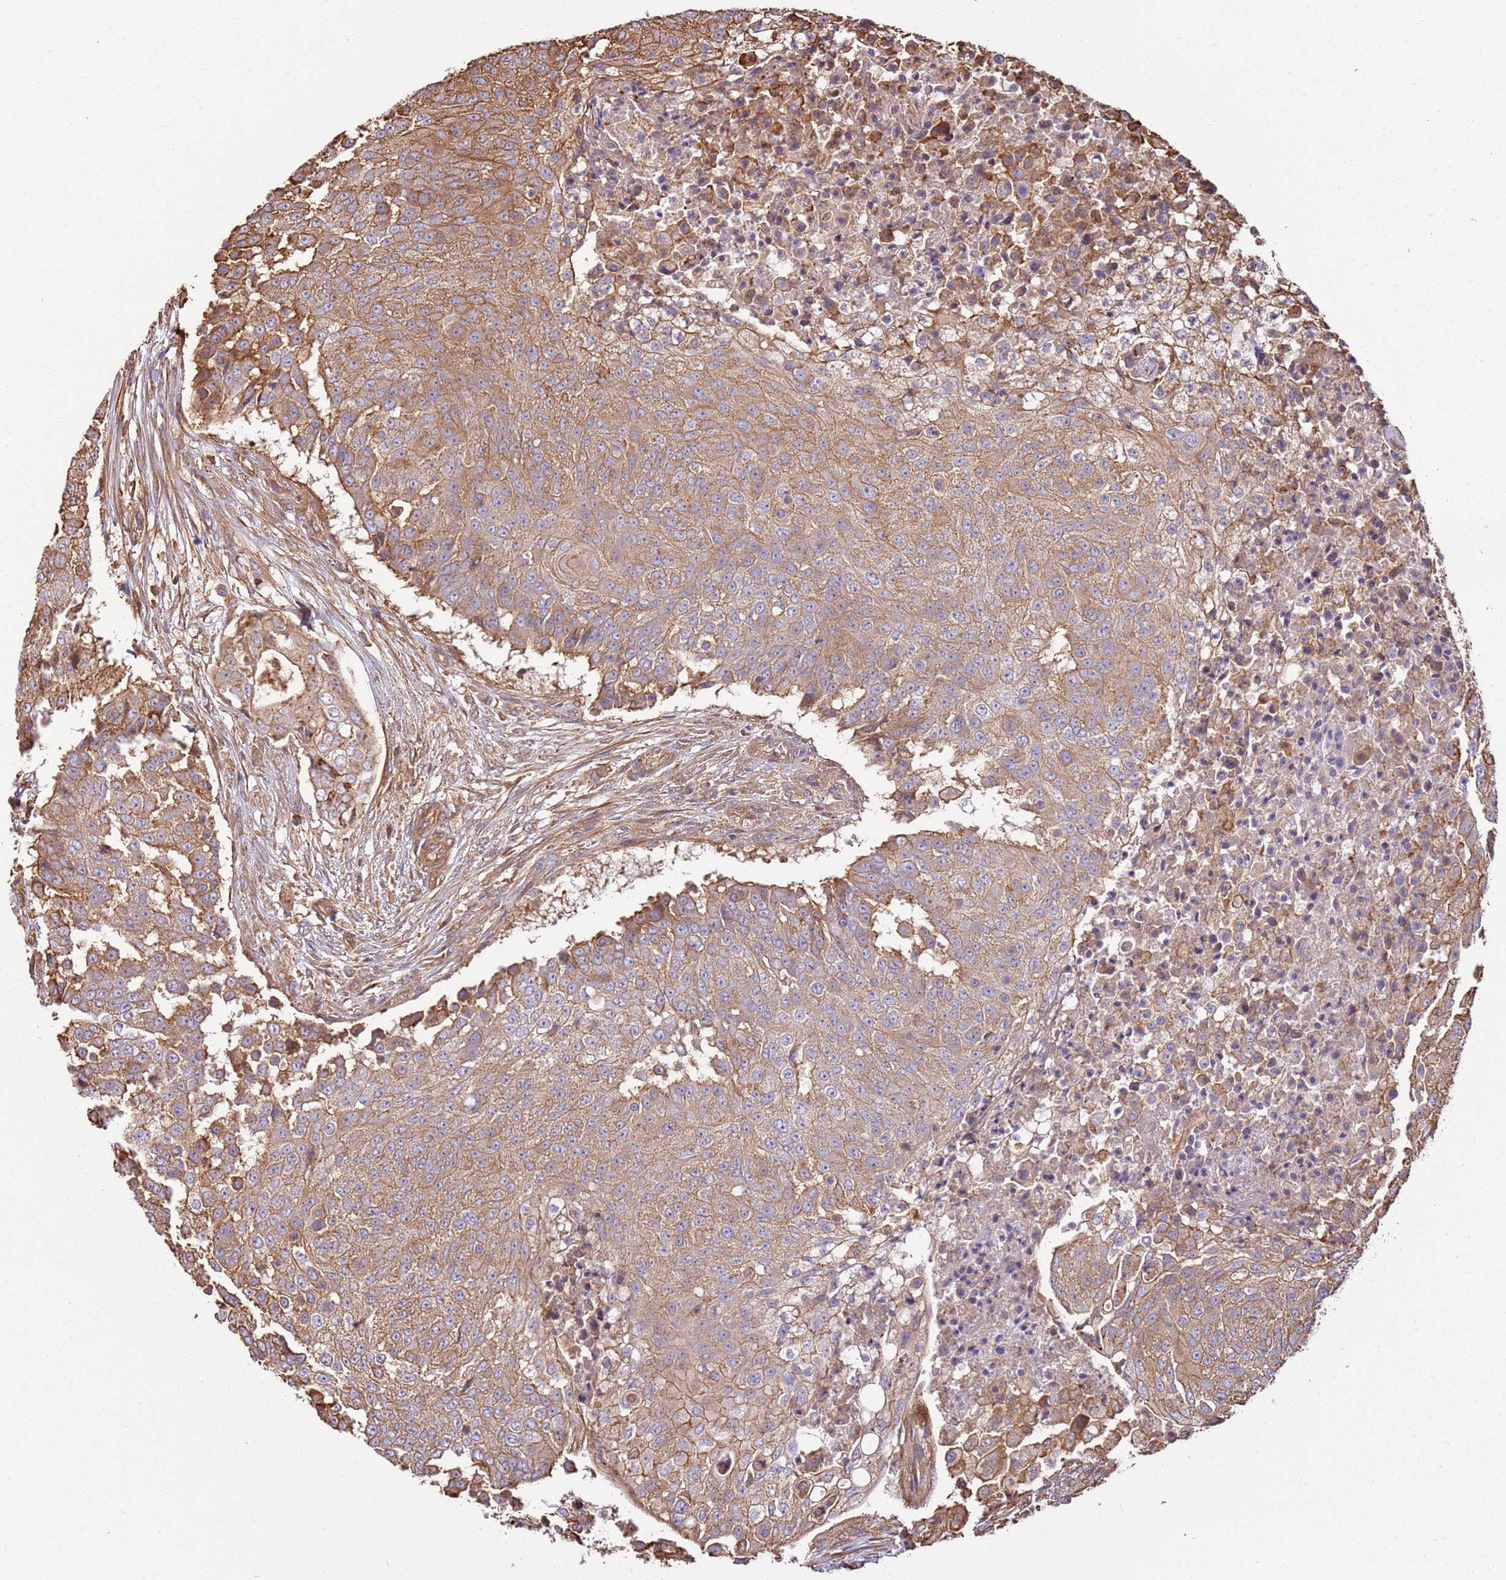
{"staining": {"intensity": "weak", "quantity": ">75%", "location": "cytoplasmic/membranous"}, "tissue": "urothelial cancer", "cell_type": "Tumor cells", "image_type": "cancer", "snomed": [{"axis": "morphology", "description": "Urothelial carcinoma, High grade"}, {"axis": "topography", "description": "Urinary bladder"}], "caption": "IHC of human urothelial carcinoma (high-grade) demonstrates low levels of weak cytoplasmic/membranous positivity in about >75% of tumor cells. (DAB = brown stain, brightfield microscopy at high magnification).", "gene": "ACVR2A", "patient": {"sex": "female", "age": 63}}